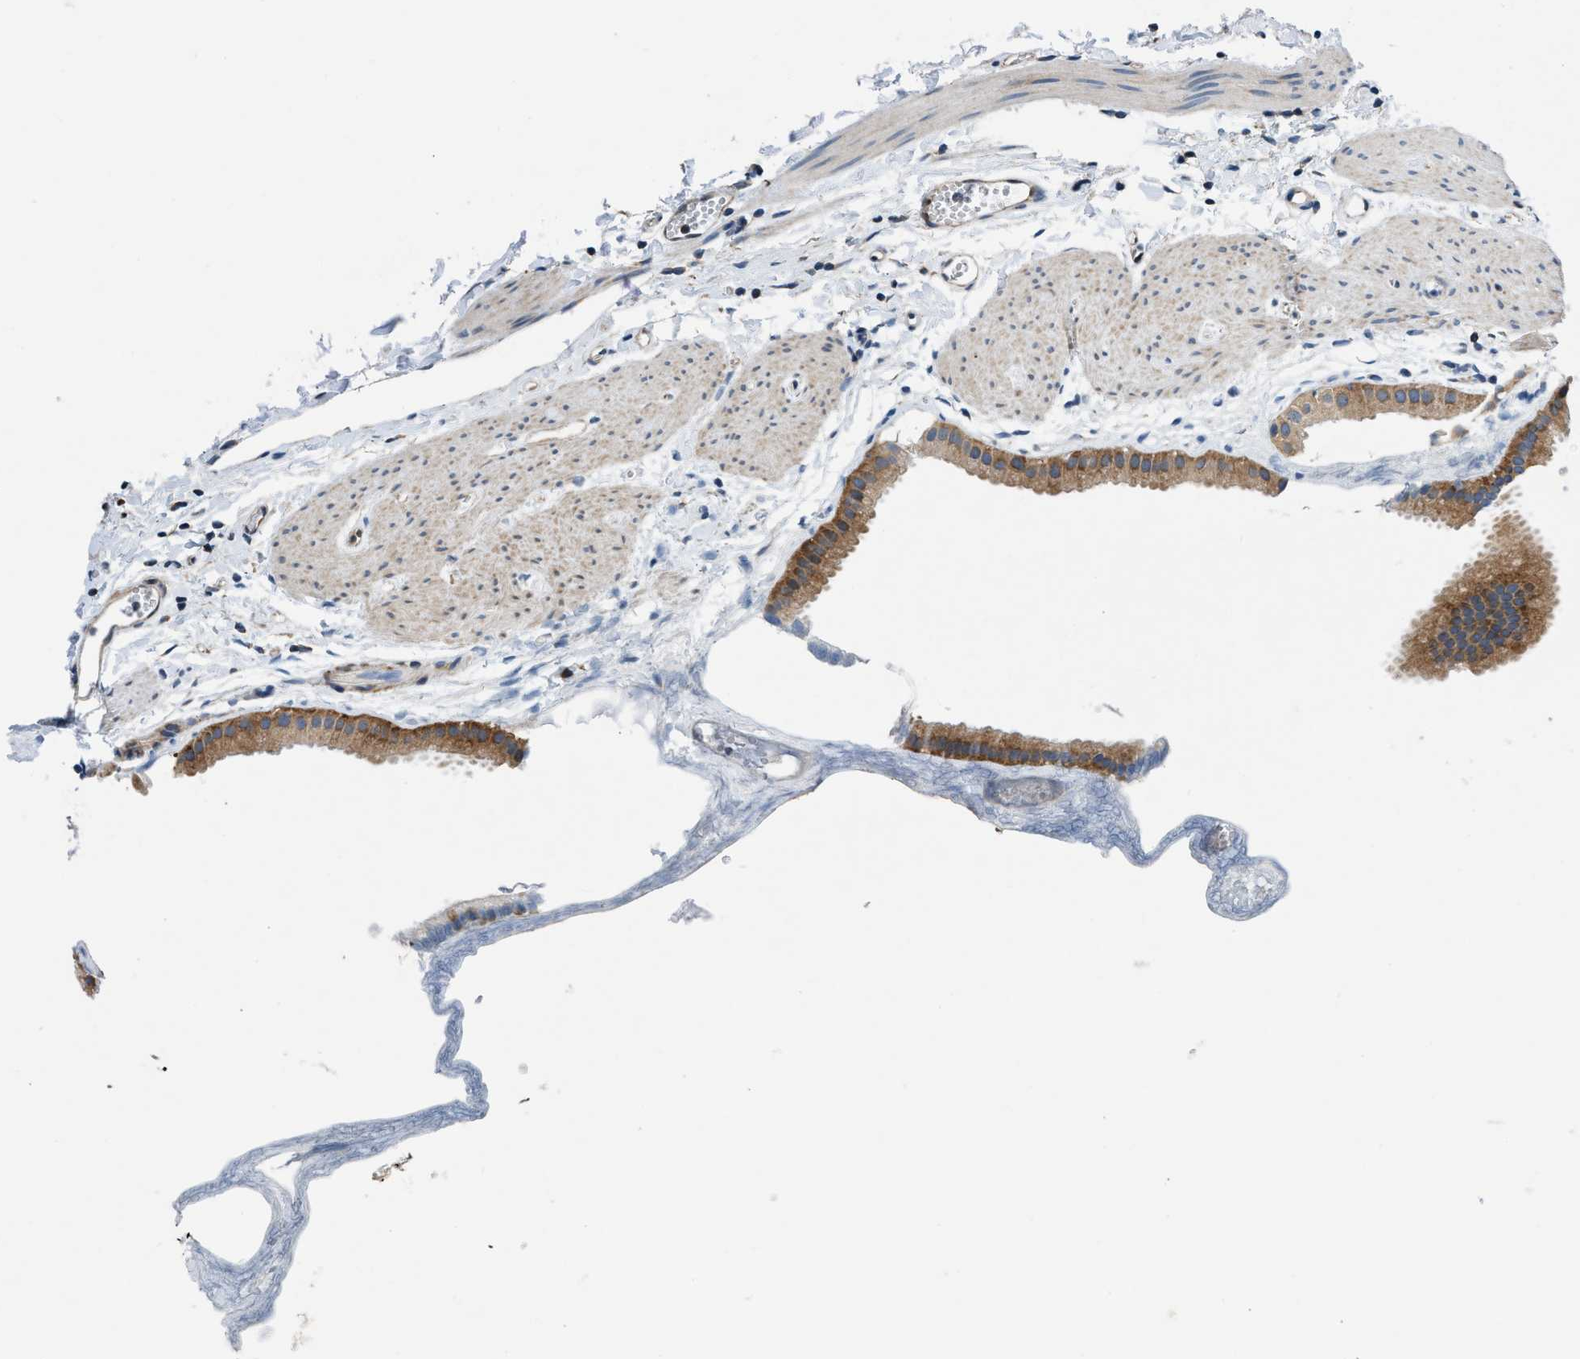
{"staining": {"intensity": "moderate", "quantity": ">75%", "location": "cytoplasmic/membranous"}, "tissue": "gallbladder", "cell_type": "Glandular cells", "image_type": "normal", "snomed": [{"axis": "morphology", "description": "Normal tissue, NOS"}, {"axis": "topography", "description": "Gallbladder"}], "caption": "A medium amount of moderate cytoplasmic/membranous expression is present in approximately >75% of glandular cells in benign gallbladder.", "gene": "PA2G4", "patient": {"sex": "female", "age": 64}}